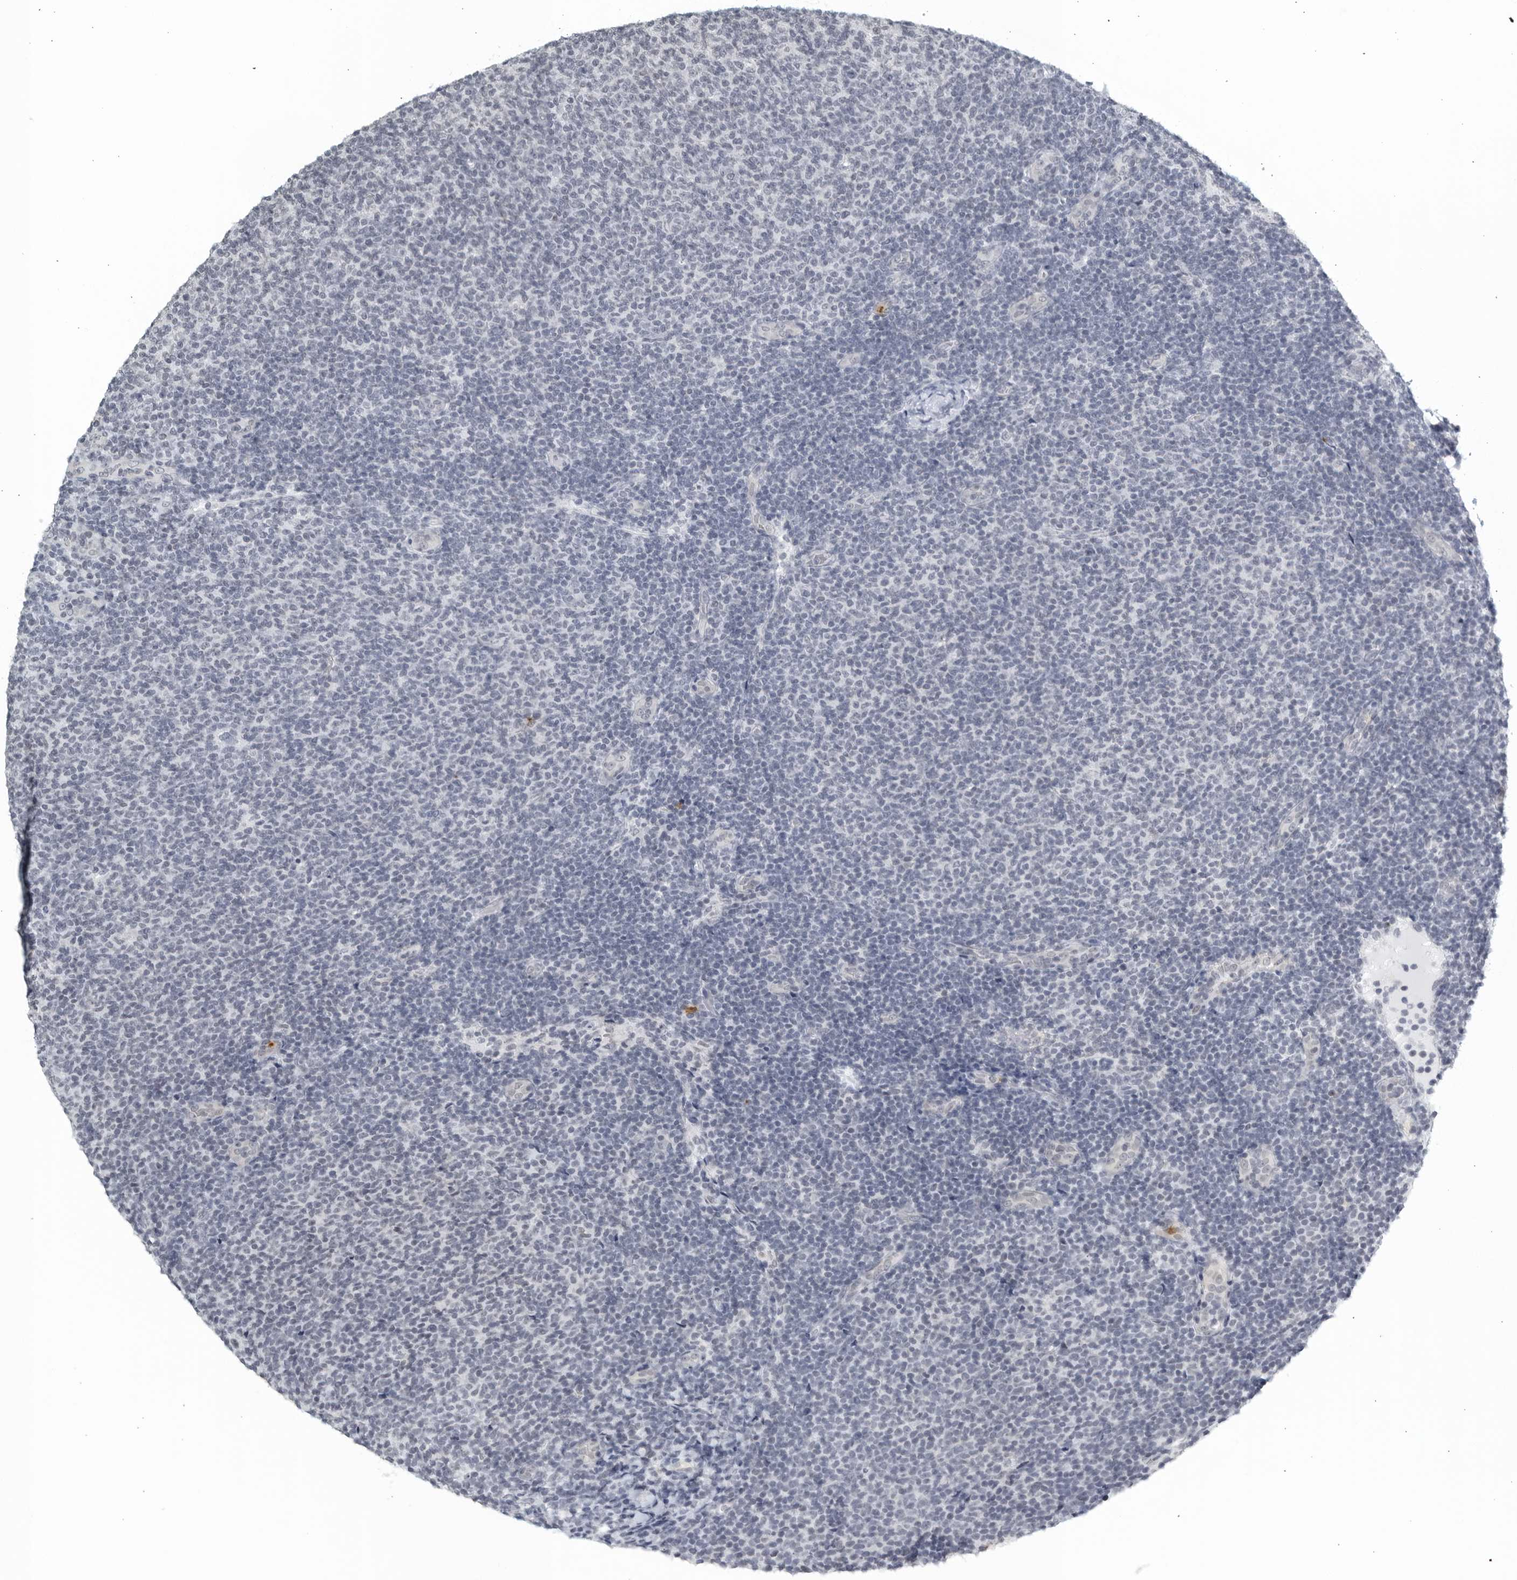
{"staining": {"intensity": "negative", "quantity": "none", "location": "none"}, "tissue": "lymphoma", "cell_type": "Tumor cells", "image_type": "cancer", "snomed": [{"axis": "morphology", "description": "Malignant lymphoma, non-Hodgkin's type, Low grade"}, {"axis": "topography", "description": "Lymph node"}], "caption": "Immunohistochemistry photomicrograph of neoplastic tissue: low-grade malignant lymphoma, non-Hodgkin's type stained with DAB (3,3'-diaminobenzidine) exhibits no significant protein expression in tumor cells.", "gene": "KLK7", "patient": {"sex": "male", "age": 66}}